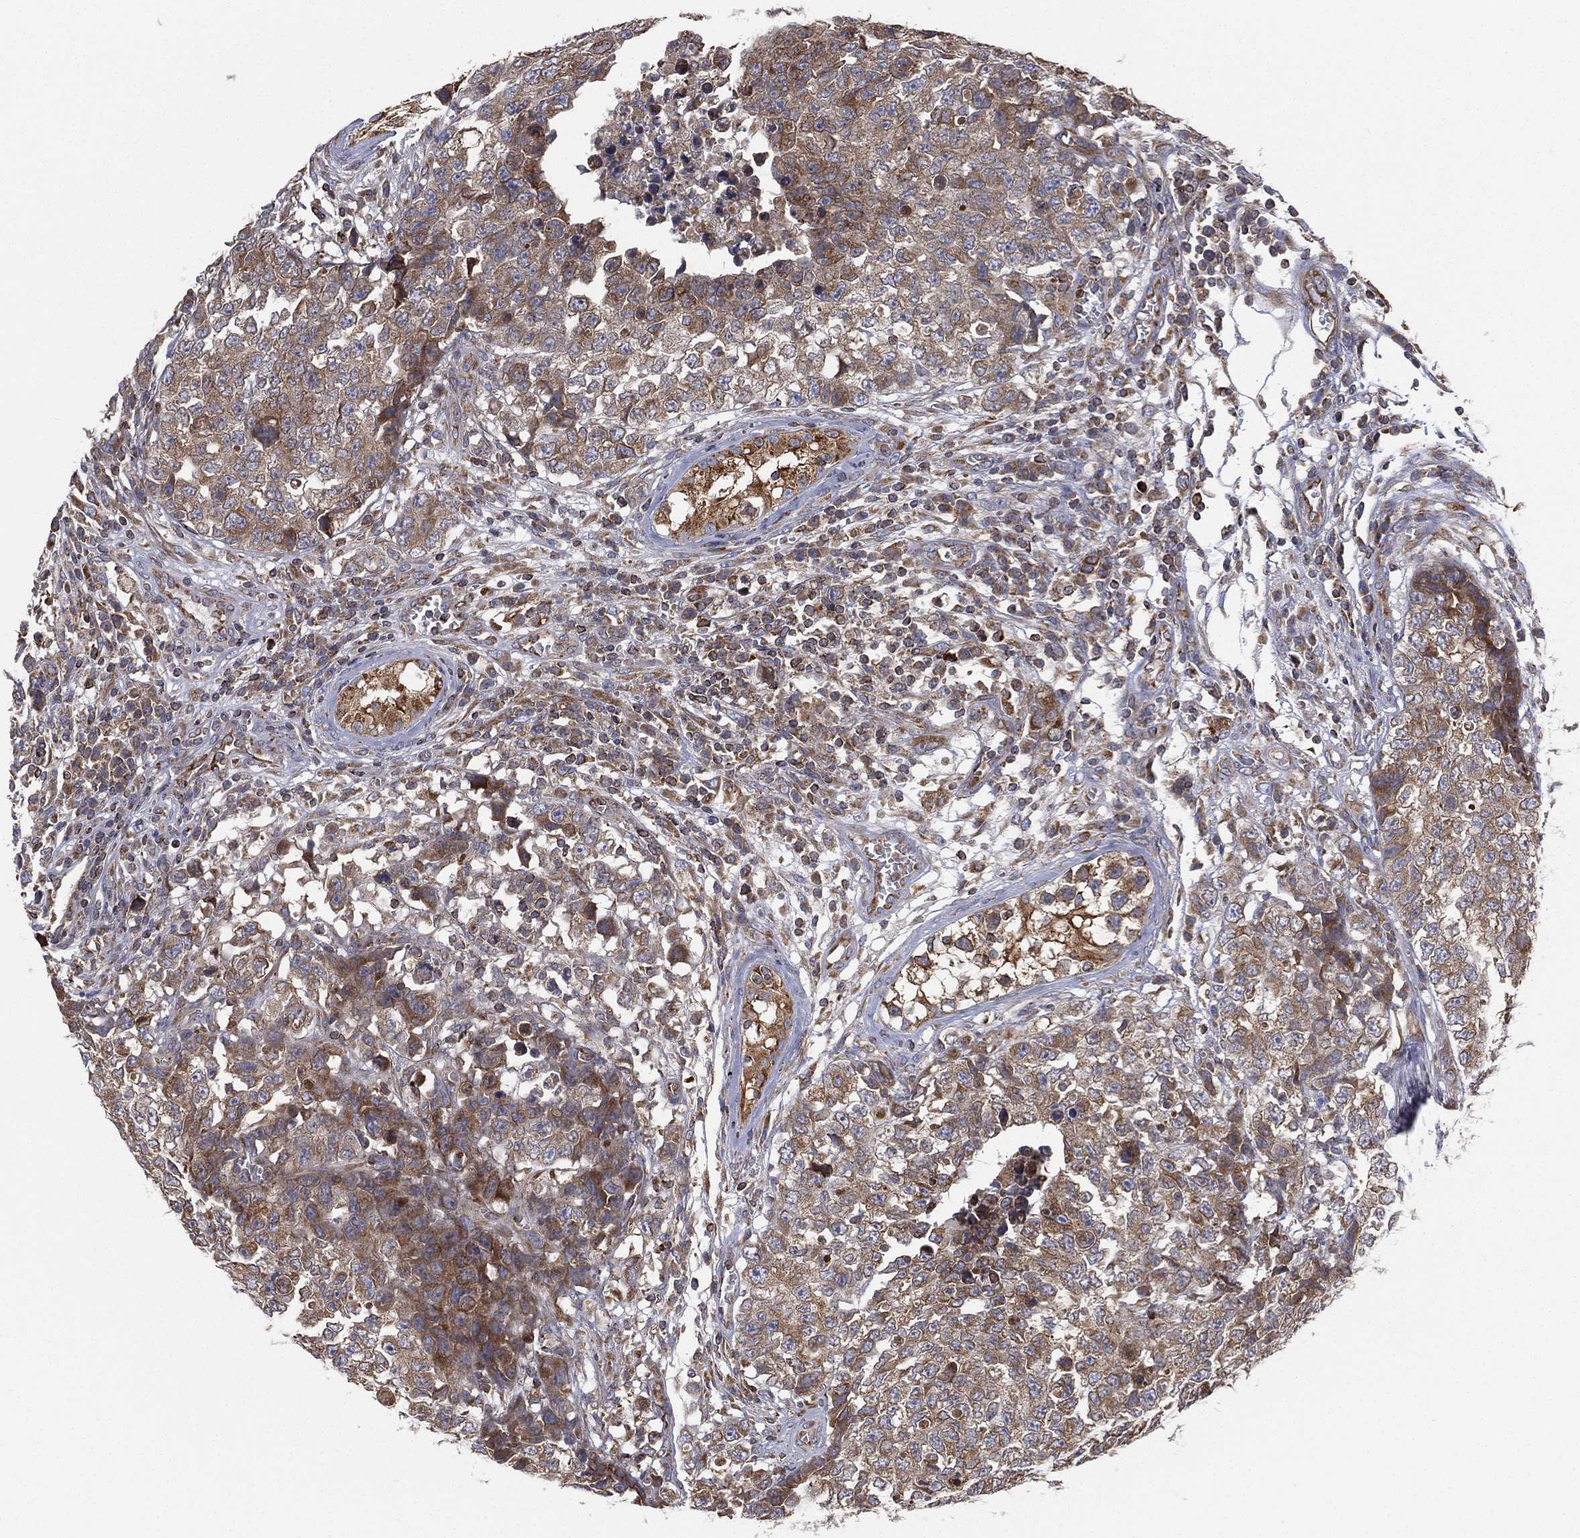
{"staining": {"intensity": "moderate", "quantity": "25%-75%", "location": "cytoplasmic/membranous"}, "tissue": "testis cancer", "cell_type": "Tumor cells", "image_type": "cancer", "snomed": [{"axis": "morphology", "description": "Carcinoma, Embryonal, NOS"}, {"axis": "topography", "description": "Testis"}], "caption": "Testis embryonal carcinoma stained for a protein demonstrates moderate cytoplasmic/membranous positivity in tumor cells.", "gene": "CYB5B", "patient": {"sex": "male", "age": 23}}